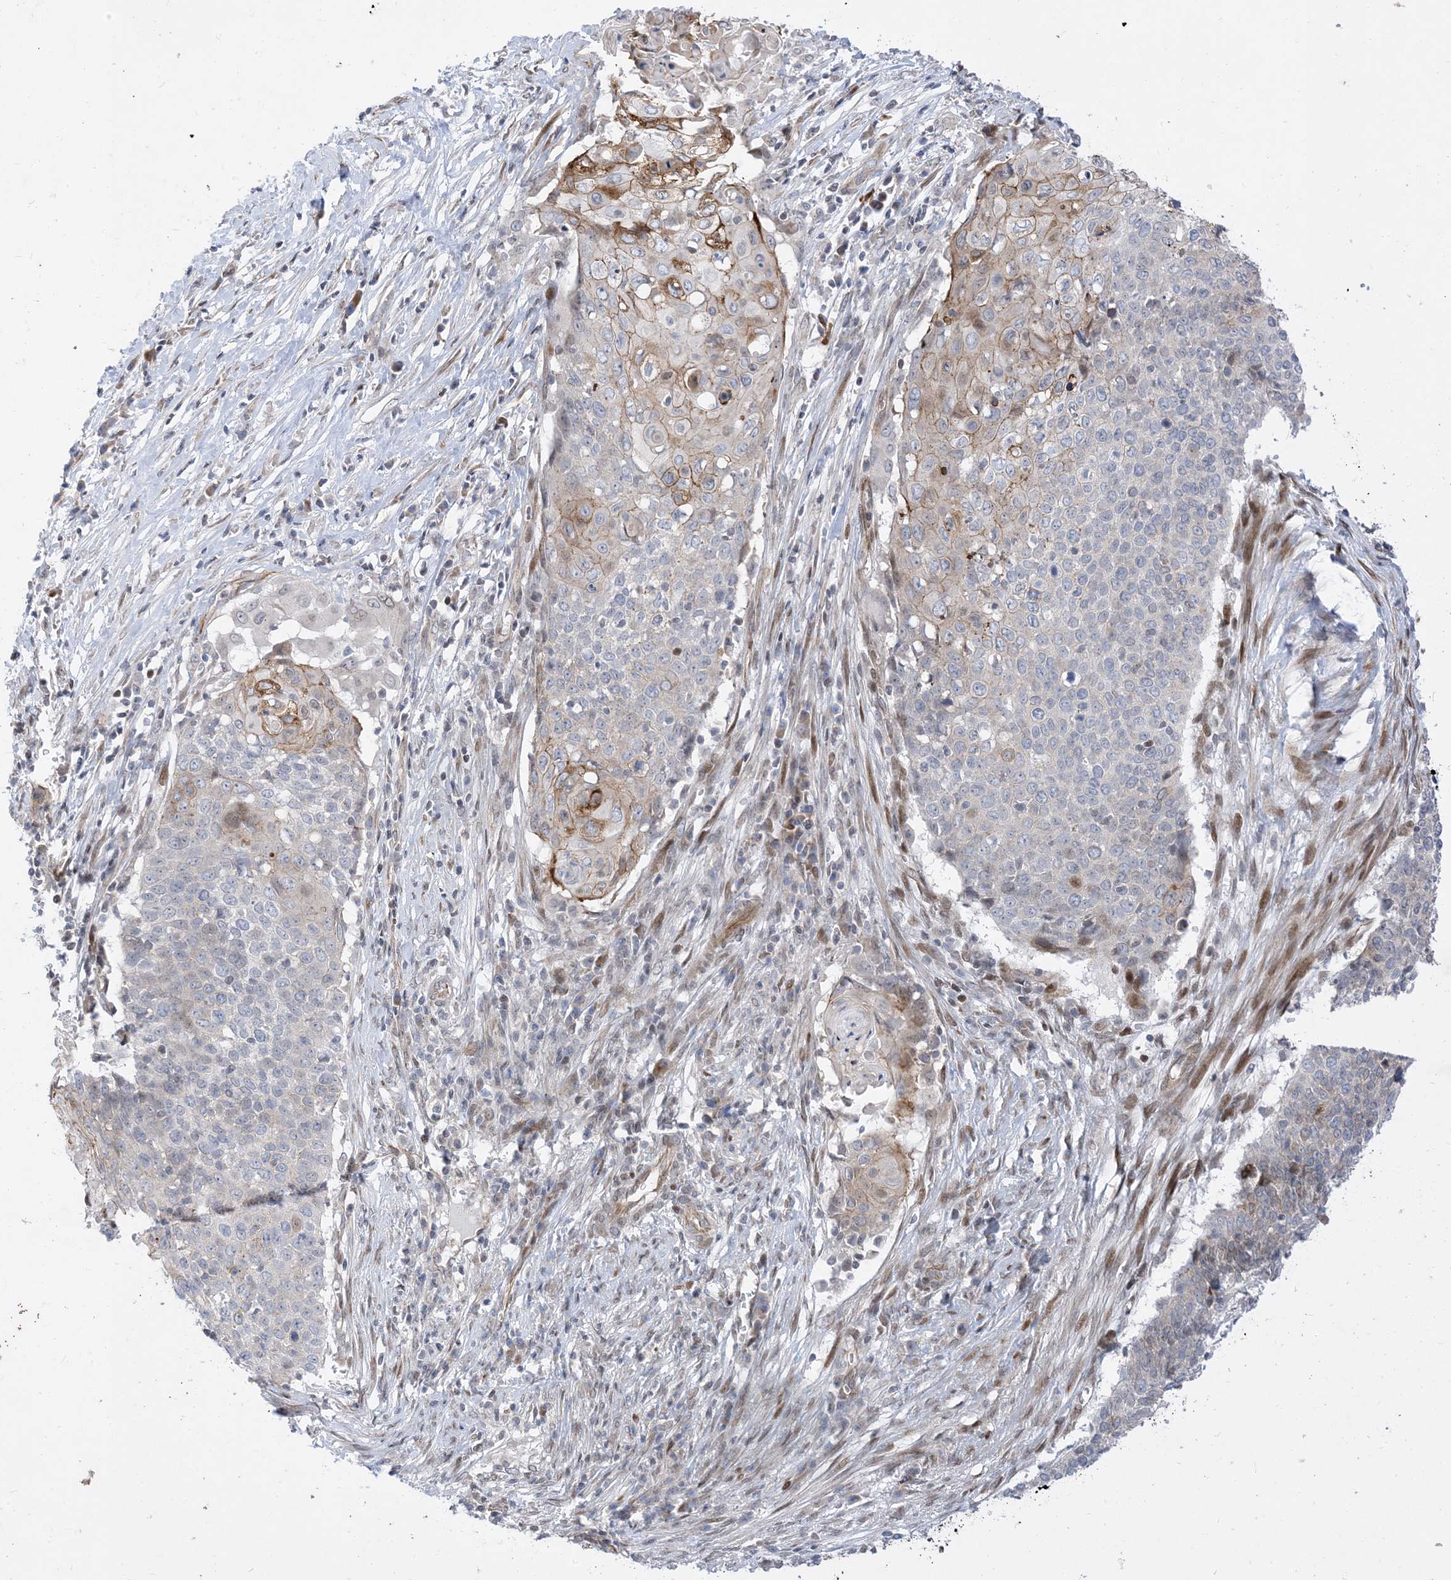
{"staining": {"intensity": "weak", "quantity": "<25%", "location": "cytoplasmic/membranous"}, "tissue": "cervical cancer", "cell_type": "Tumor cells", "image_type": "cancer", "snomed": [{"axis": "morphology", "description": "Squamous cell carcinoma, NOS"}, {"axis": "topography", "description": "Cervix"}], "caption": "Human cervical cancer stained for a protein using IHC demonstrates no expression in tumor cells.", "gene": "TYSND1", "patient": {"sex": "female", "age": 39}}